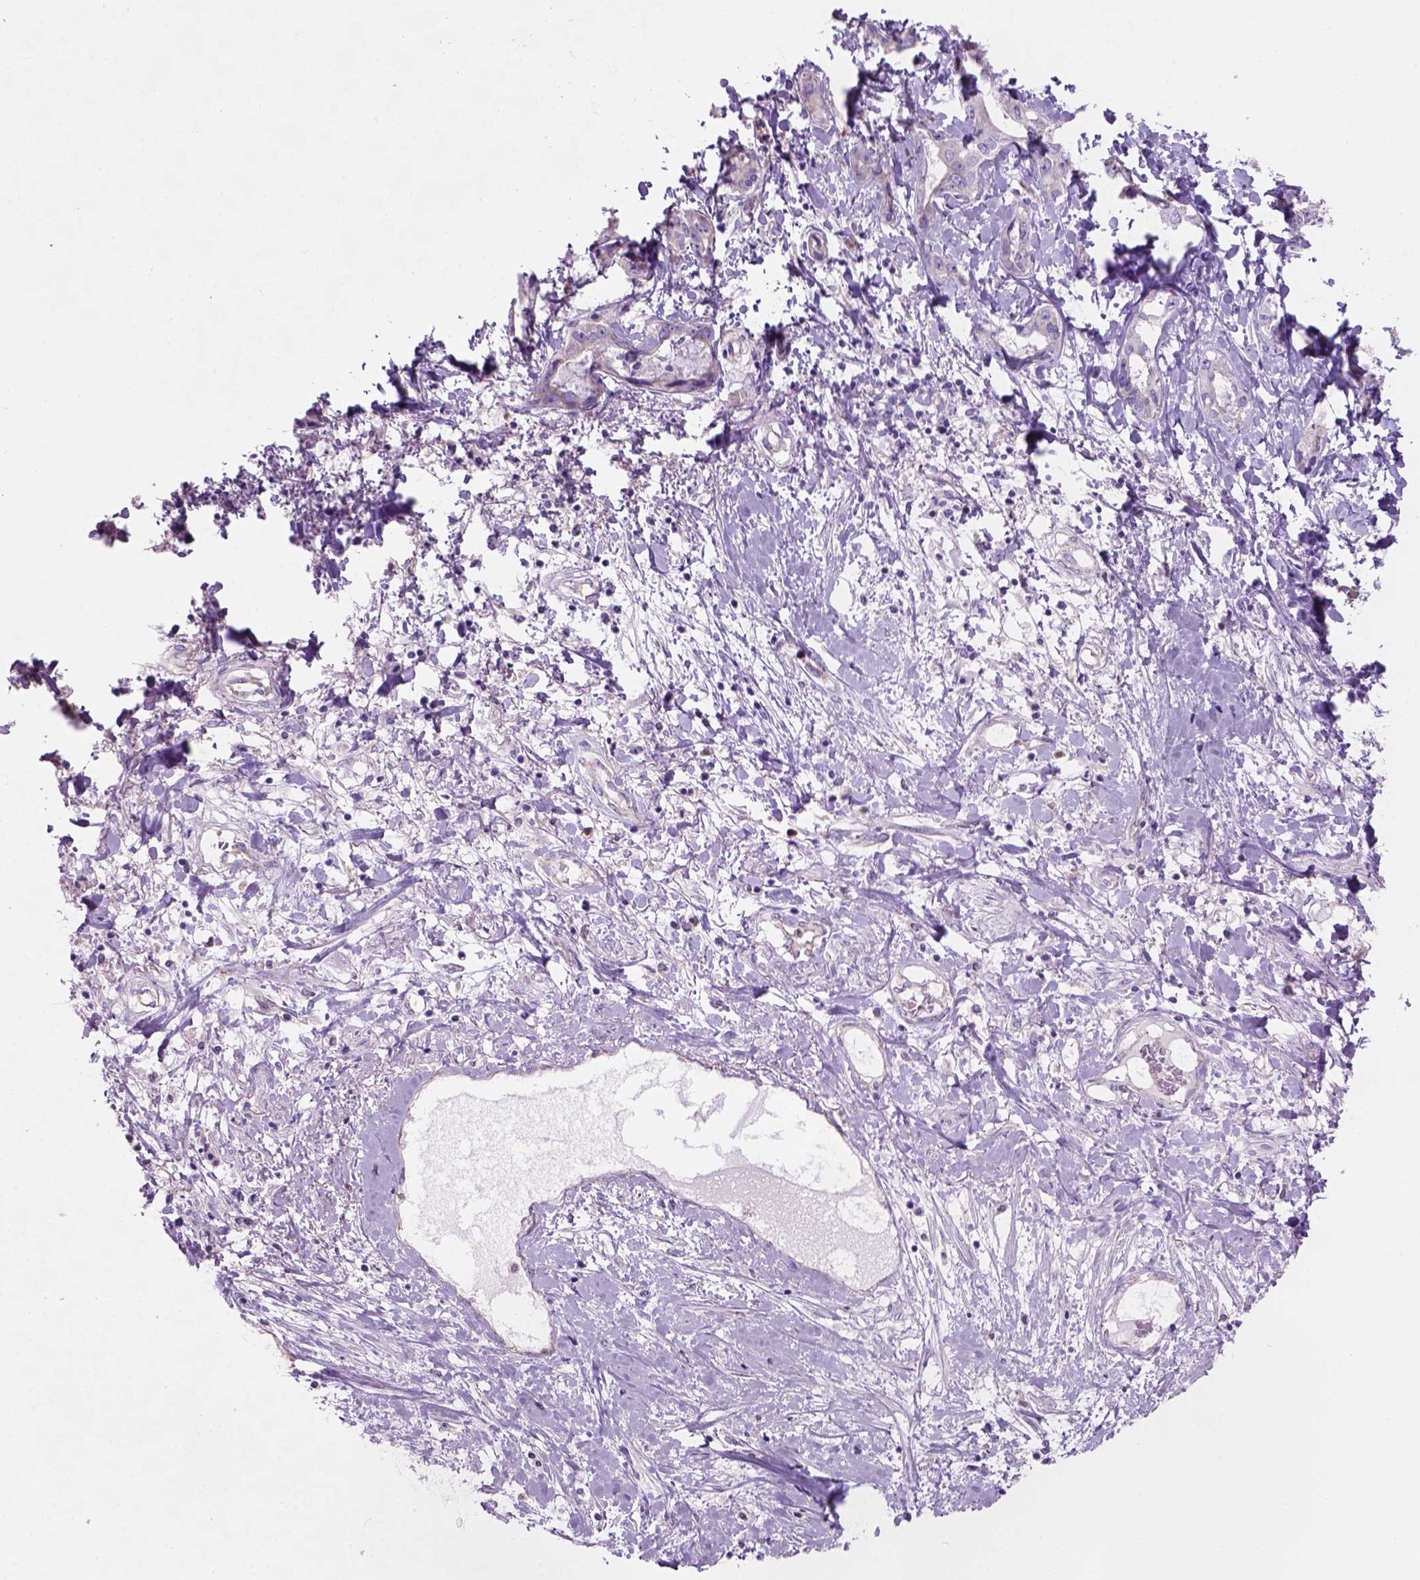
{"staining": {"intensity": "negative", "quantity": "none", "location": "none"}, "tissue": "liver cancer", "cell_type": "Tumor cells", "image_type": "cancer", "snomed": [{"axis": "morphology", "description": "Cholangiocarcinoma"}, {"axis": "topography", "description": "Liver"}], "caption": "An image of human liver cancer (cholangiocarcinoma) is negative for staining in tumor cells.", "gene": "CD84", "patient": {"sex": "male", "age": 59}}